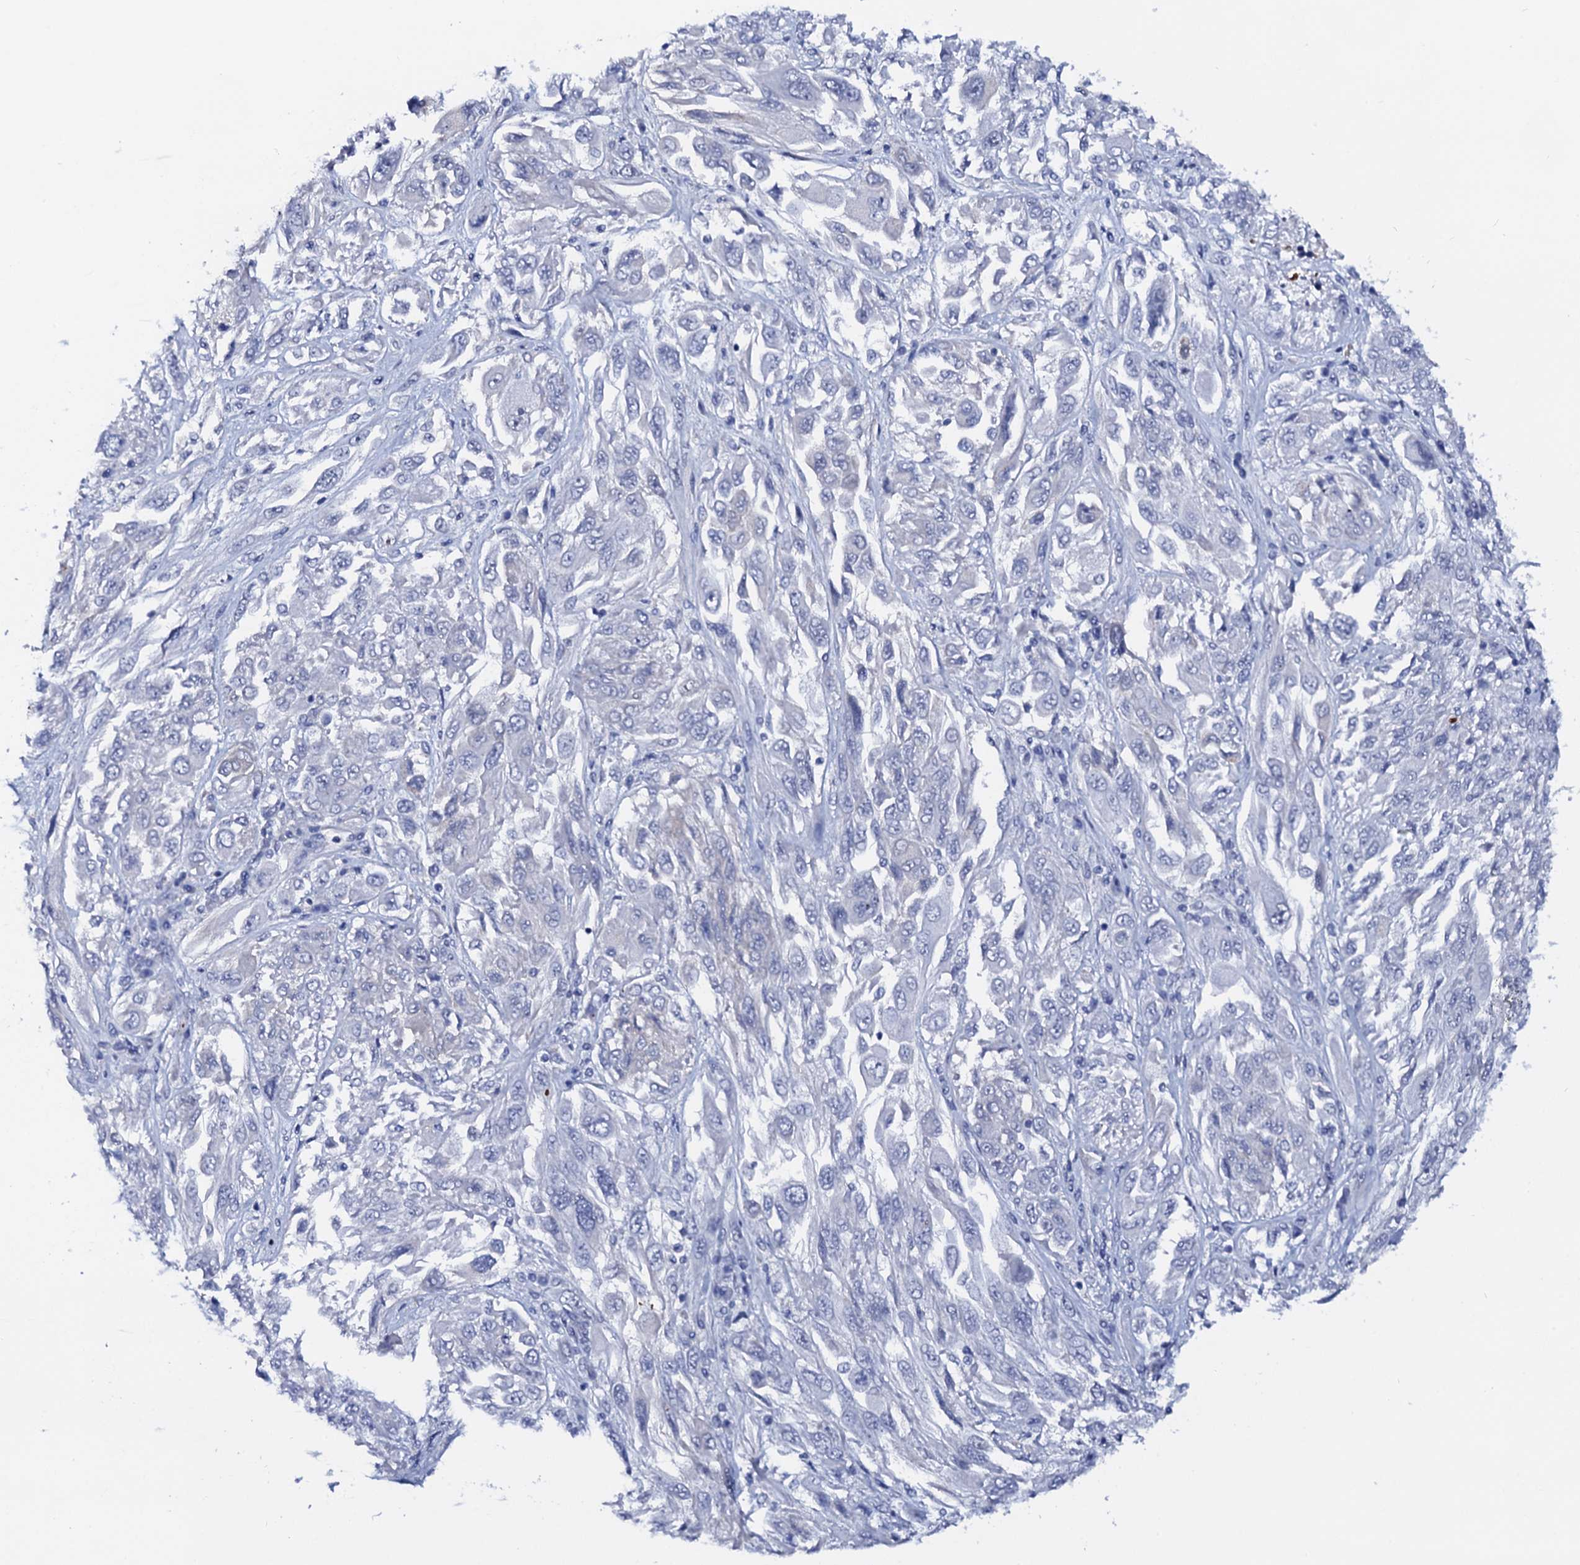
{"staining": {"intensity": "negative", "quantity": "none", "location": "none"}, "tissue": "melanoma", "cell_type": "Tumor cells", "image_type": "cancer", "snomed": [{"axis": "morphology", "description": "Malignant melanoma, NOS"}, {"axis": "topography", "description": "Skin"}], "caption": "DAB (3,3'-diaminobenzidine) immunohistochemical staining of melanoma displays no significant staining in tumor cells.", "gene": "C16orf87", "patient": {"sex": "female", "age": 91}}